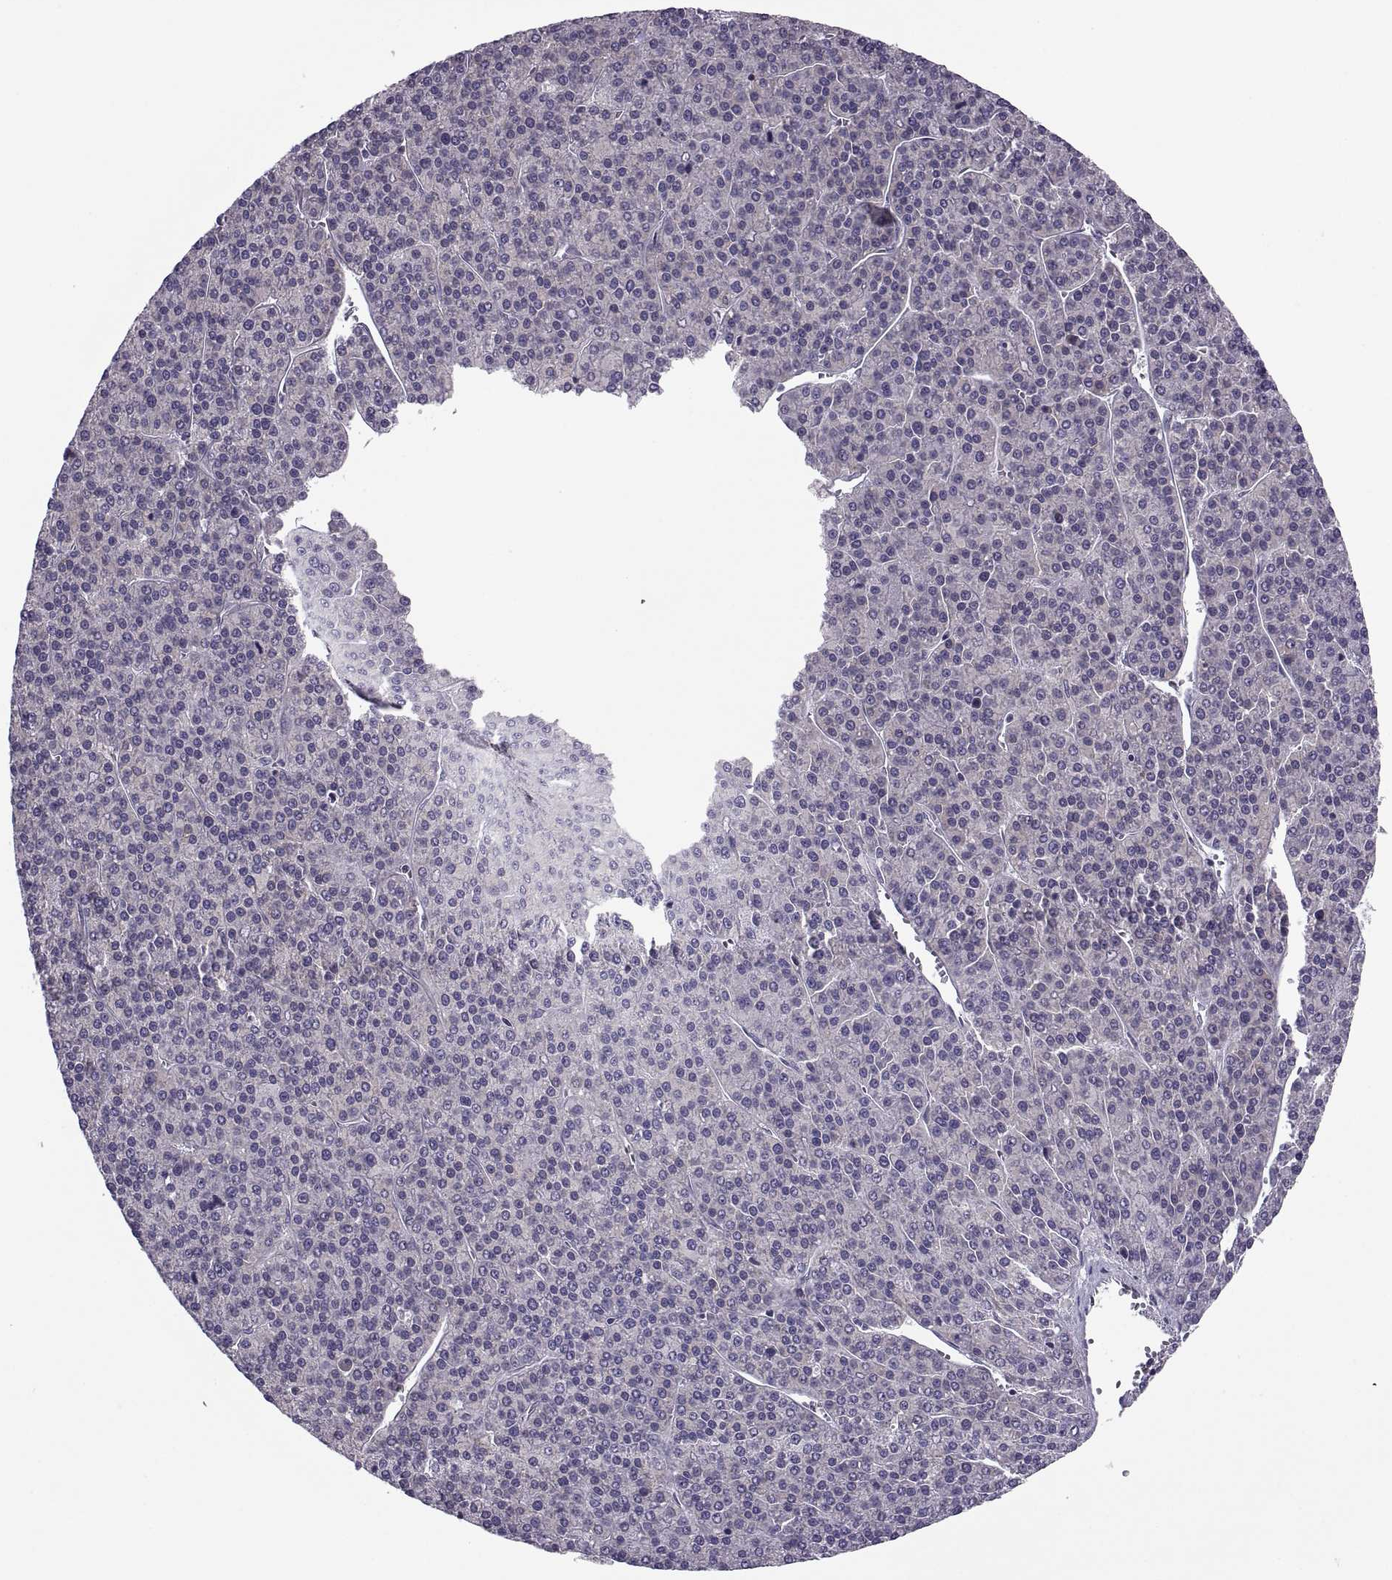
{"staining": {"intensity": "negative", "quantity": "none", "location": "none"}, "tissue": "liver cancer", "cell_type": "Tumor cells", "image_type": "cancer", "snomed": [{"axis": "morphology", "description": "Carcinoma, Hepatocellular, NOS"}, {"axis": "topography", "description": "Liver"}], "caption": "Micrograph shows no significant protein positivity in tumor cells of liver hepatocellular carcinoma.", "gene": "LETM2", "patient": {"sex": "female", "age": 58}}